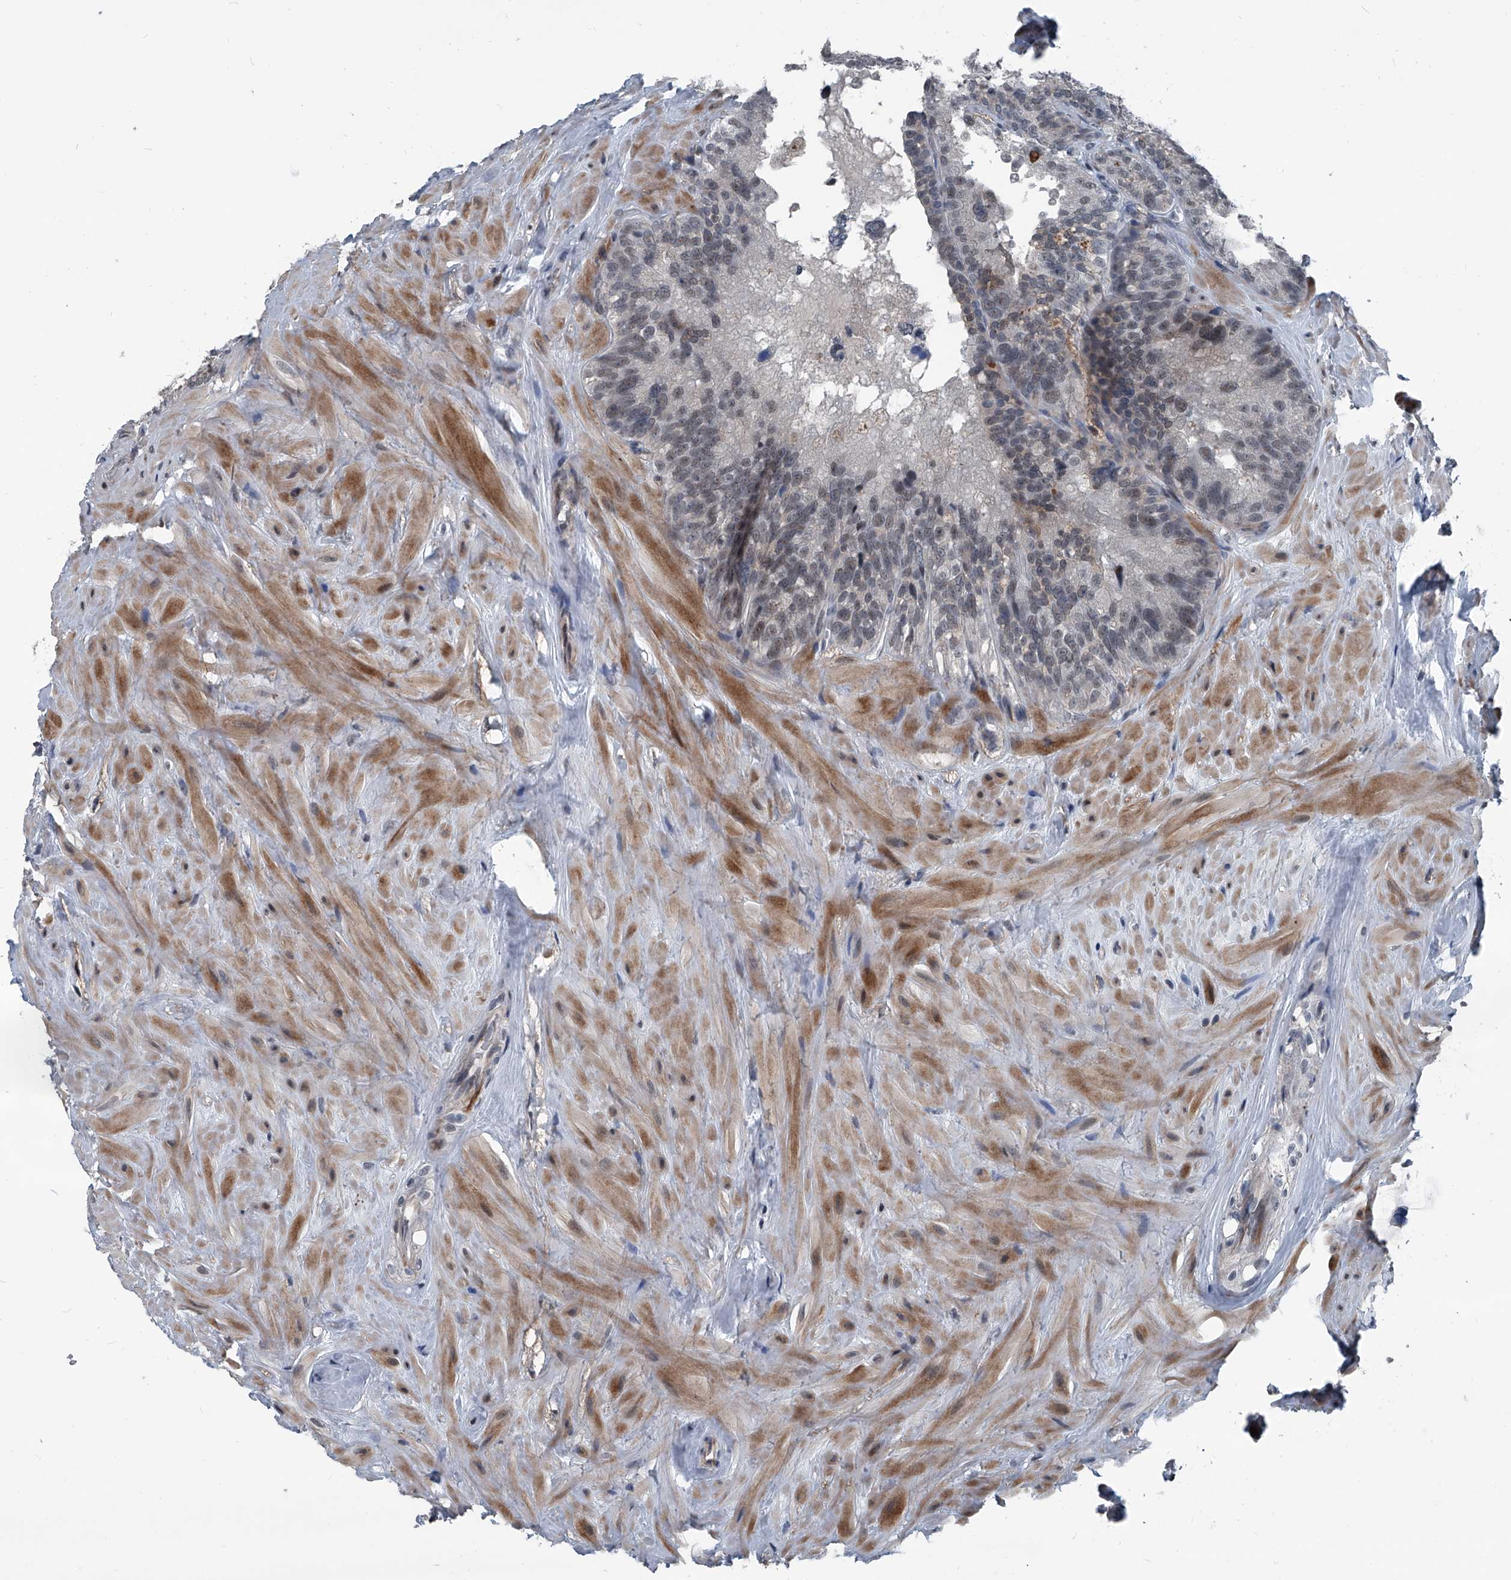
{"staining": {"intensity": "weak", "quantity": "<25%", "location": "nuclear"}, "tissue": "seminal vesicle", "cell_type": "Glandular cells", "image_type": "normal", "snomed": [{"axis": "morphology", "description": "Normal tissue, NOS"}, {"axis": "topography", "description": "Seminal veicle"}], "caption": "Protein analysis of benign seminal vesicle exhibits no significant expression in glandular cells. (Immunohistochemistry (ihc), brightfield microscopy, high magnification).", "gene": "MEN1", "patient": {"sex": "male", "age": 80}}